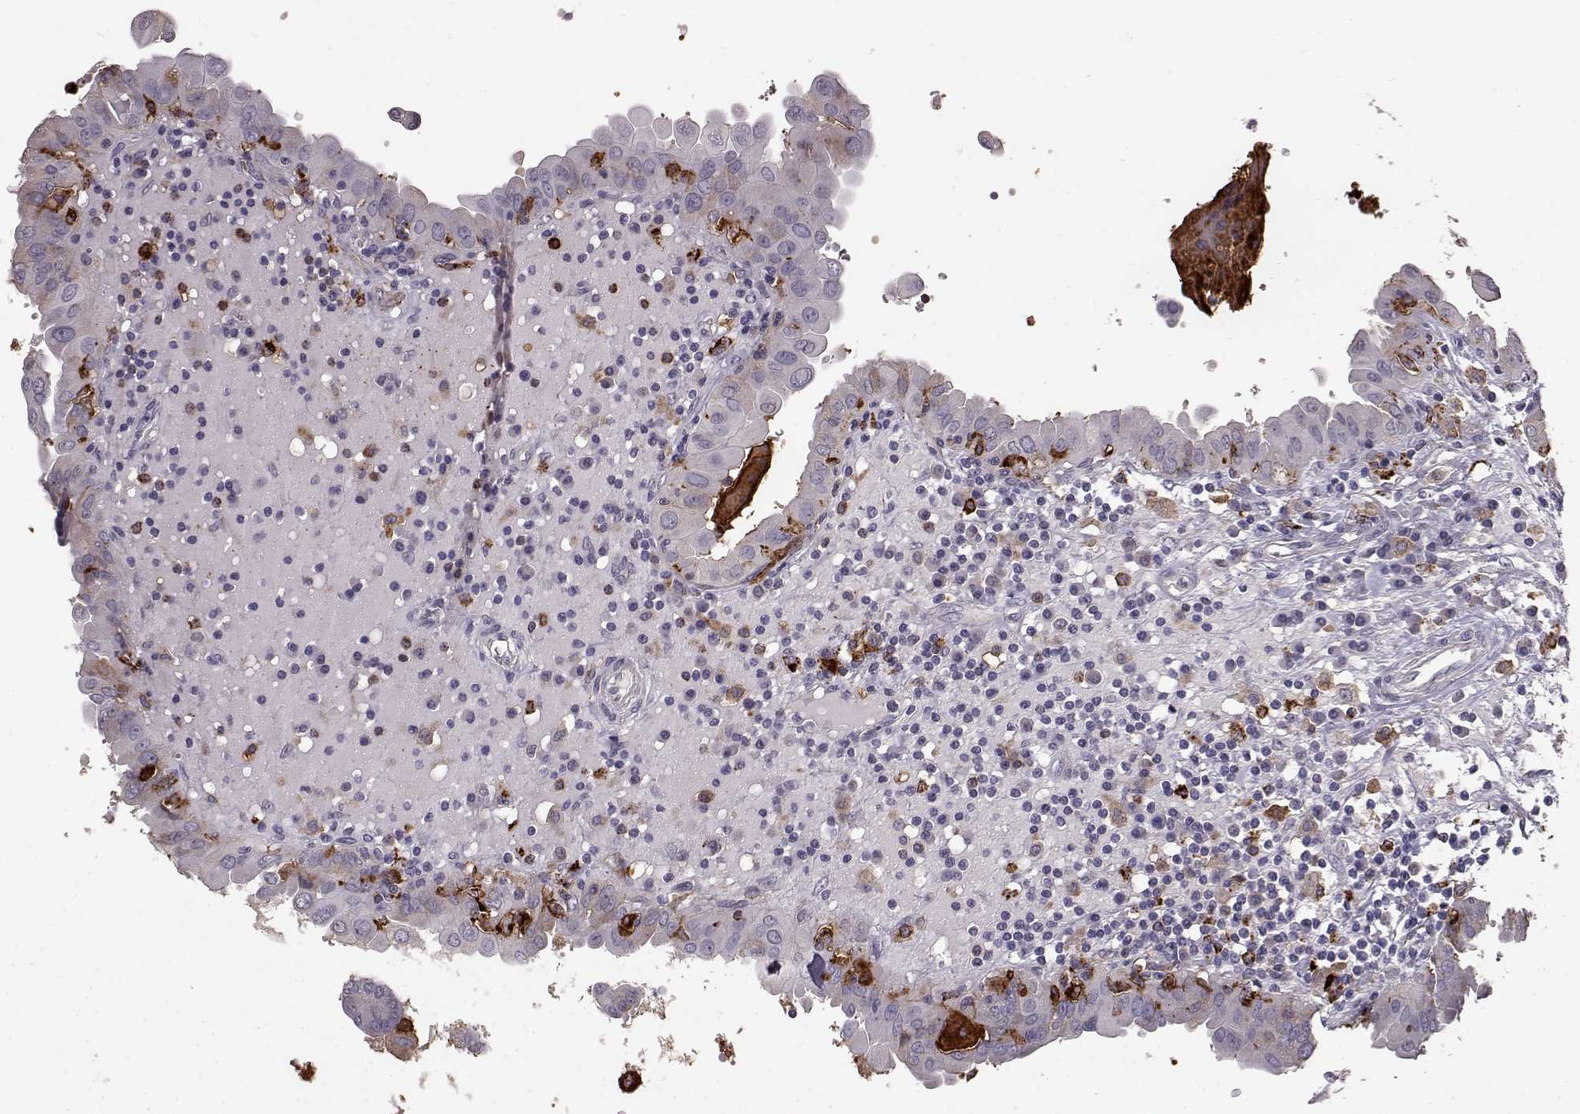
{"staining": {"intensity": "negative", "quantity": "none", "location": "none"}, "tissue": "thyroid cancer", "cell_type": "Tumor cells", "image_type": "cancer", "snomed": [{"axis": "morphology", "description": "Papillary adenocarcinoma, NOS"}, {"axis": "topography", "description": "Thyroid gland"}], "caption": "DAB immunohistochemical staining of thyroid papillary adenocarcinoma displays no significant expression in tumor cells.", "gene": "CCNF", "patient": {"sex": "female", "age": 37}}